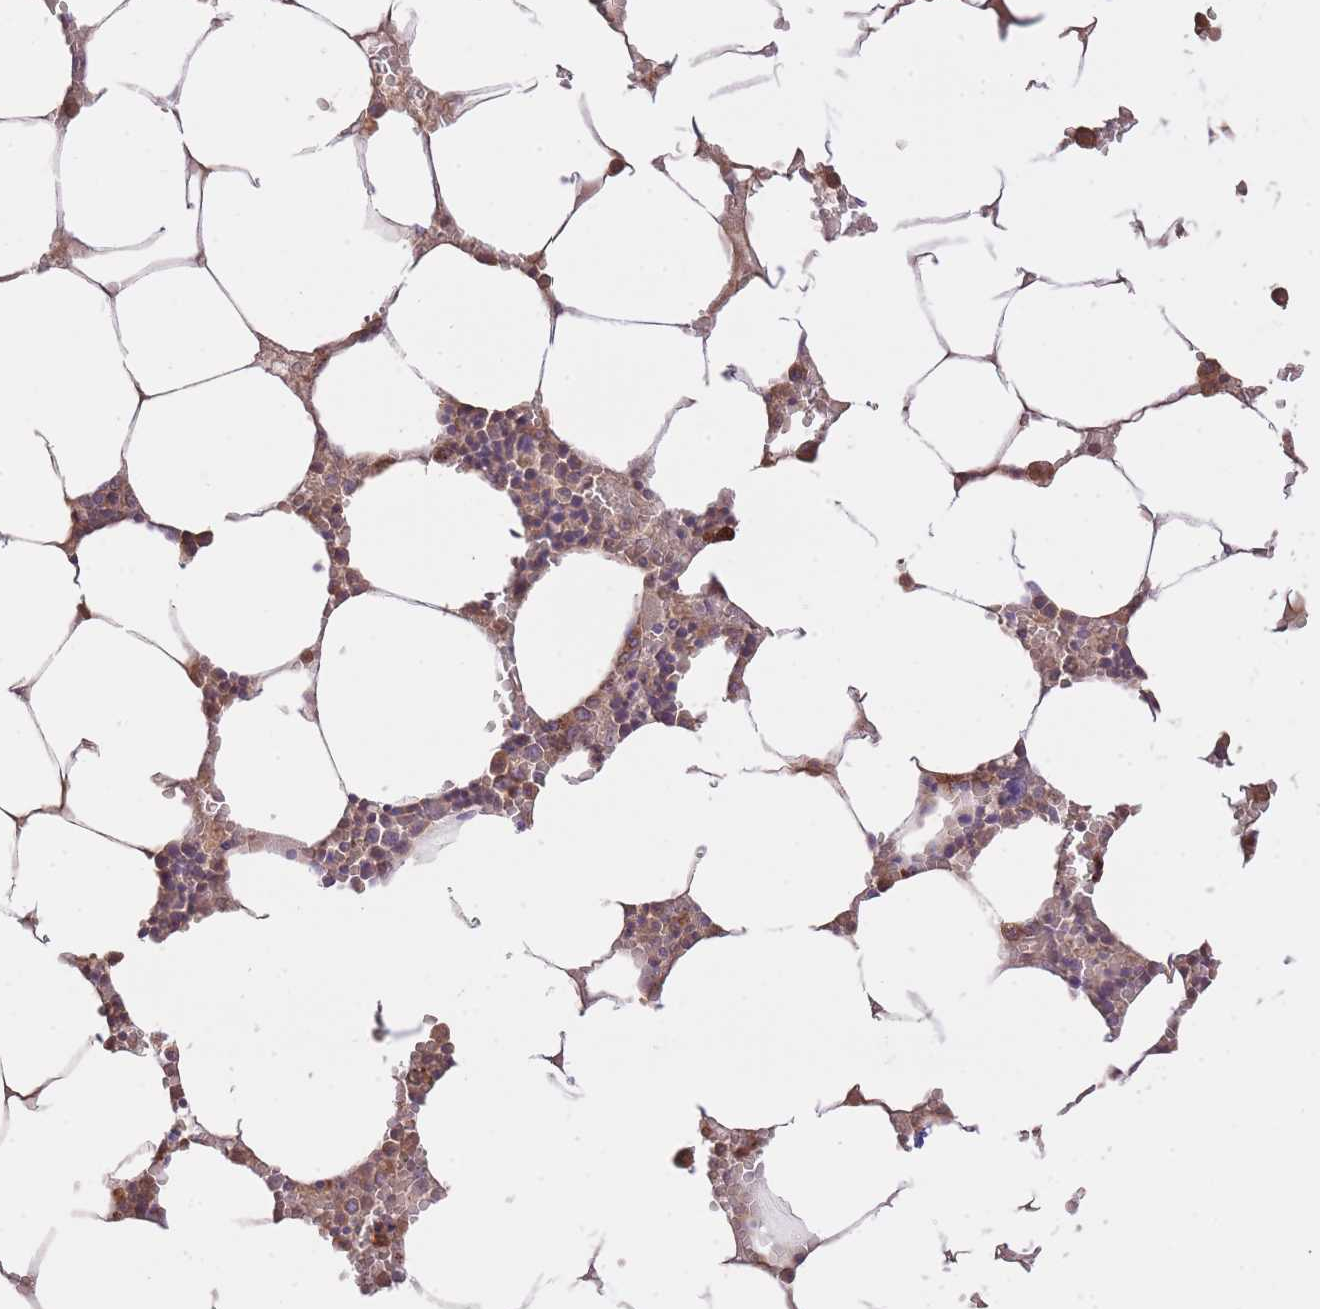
{"staining": {"intensity": "moderate", "quantity": "25%-75%", "location": "cytoplasmic/membranous"}, "tissue": "bone marrow", "cell_type": "Hematopoietic cells", "image_type": "normal", "snomed": [{"axis": "morphology", "description": "Normal tissue, NOS"}, {"axis": "topography", "description": "Bone marrow"}], "caption": "IHC (DAB) staining of benign bone marrow reveals moderate cytoplasmic/membranous protein positivity in approximately 25%-75% of hematopoietic cells.", "gene": "PREP", "patient": {"sex": "male", "age": 70}}